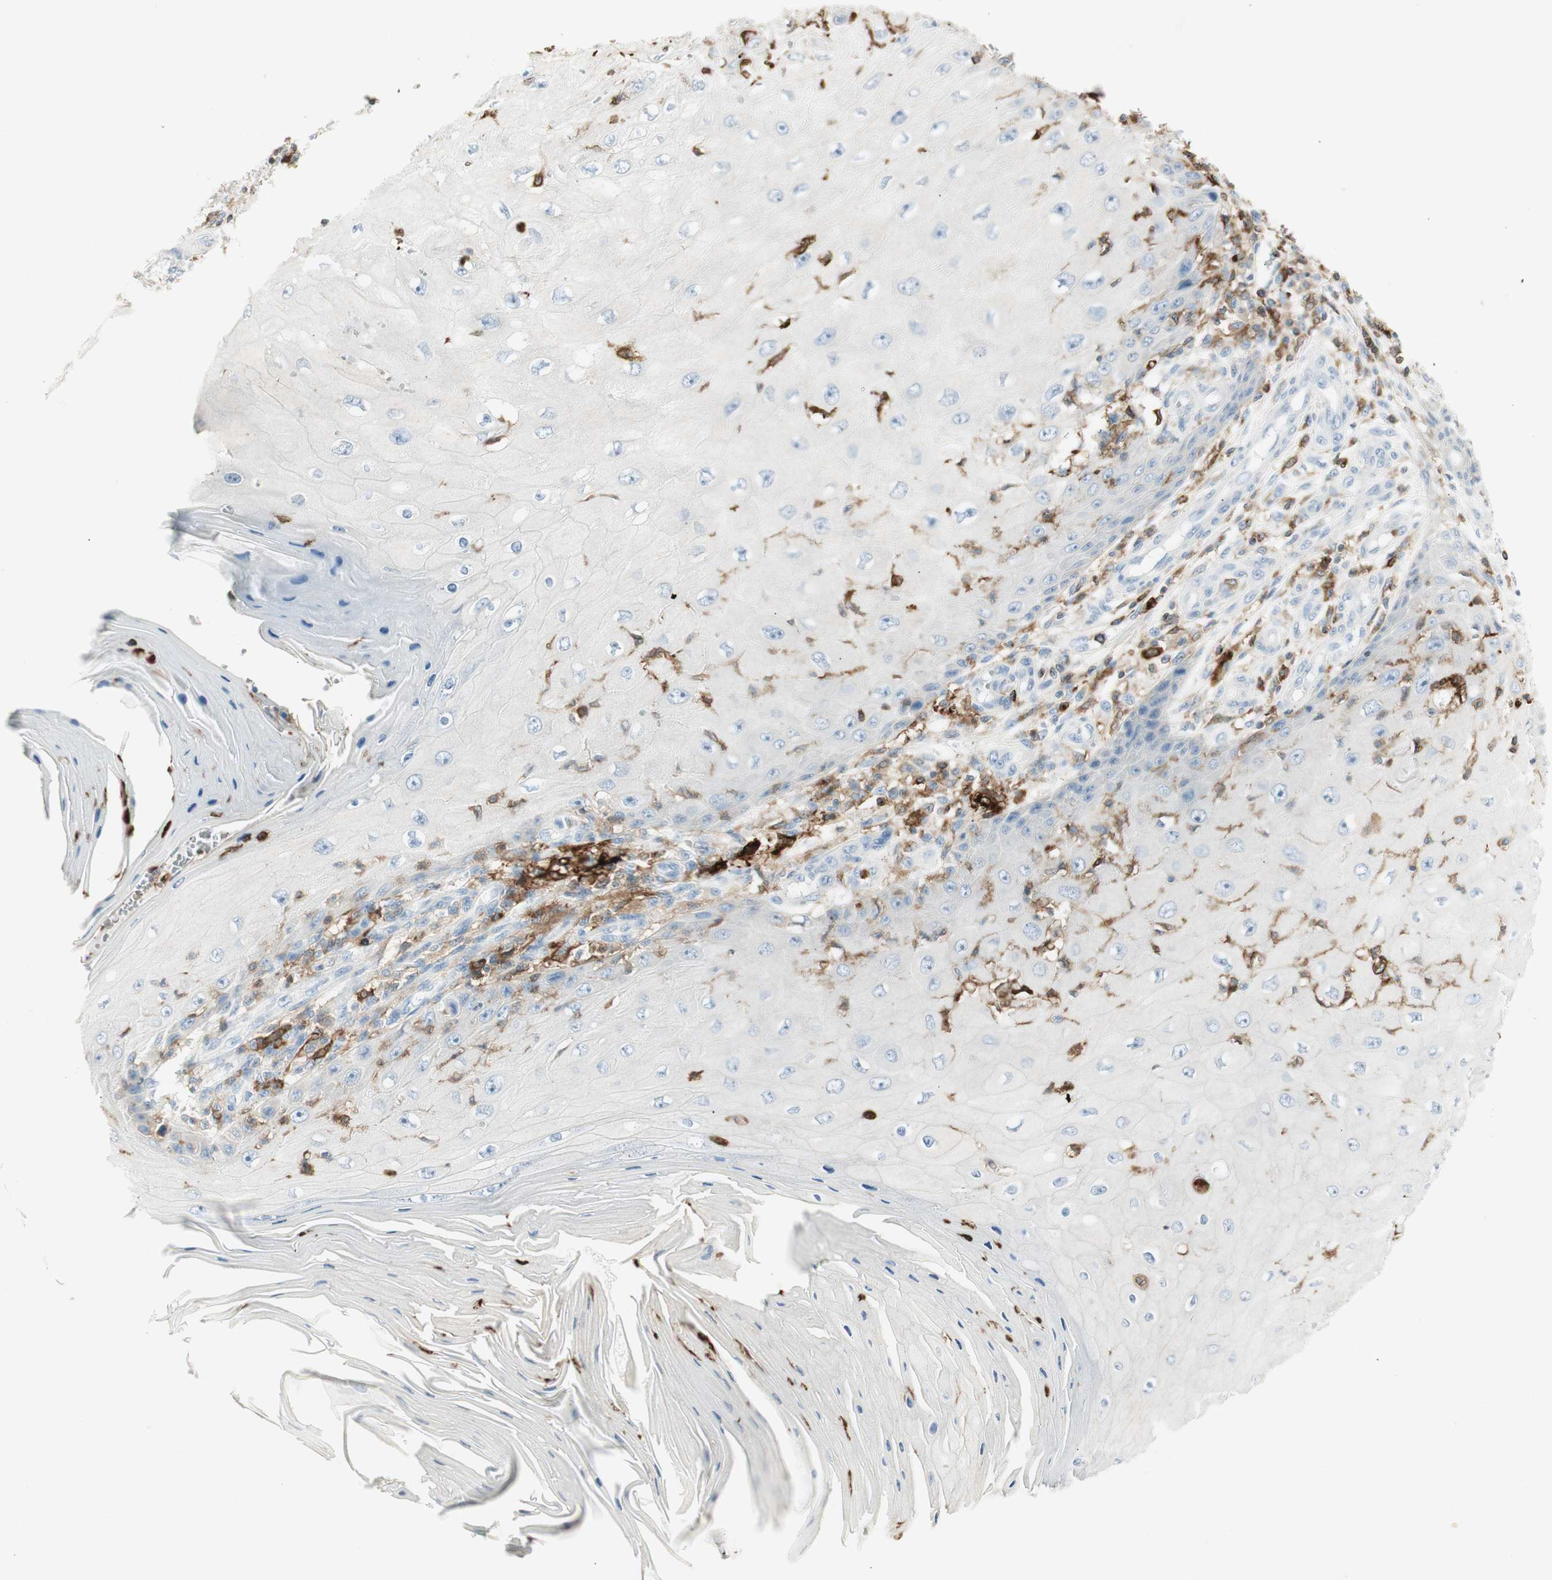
{"staining": {"intensity": "negative", "quantity": "none", "location": "none"}, "tissue": "skin cancer", "cell_type": "Tumor cells", "image_type": "cancer", "snomed": [{"axis": "morphology", "description": "Squamous cell carcinoma, NOS"}, {"axis": "topography", "description": "Skin"}], "caption": "Immunohistochemical staining of skin squamous cell carcinoma exhibits no significant positivity in tumor cells.", "gene": "ITGB2", "patient": {"sex": "female", "age": 73}}